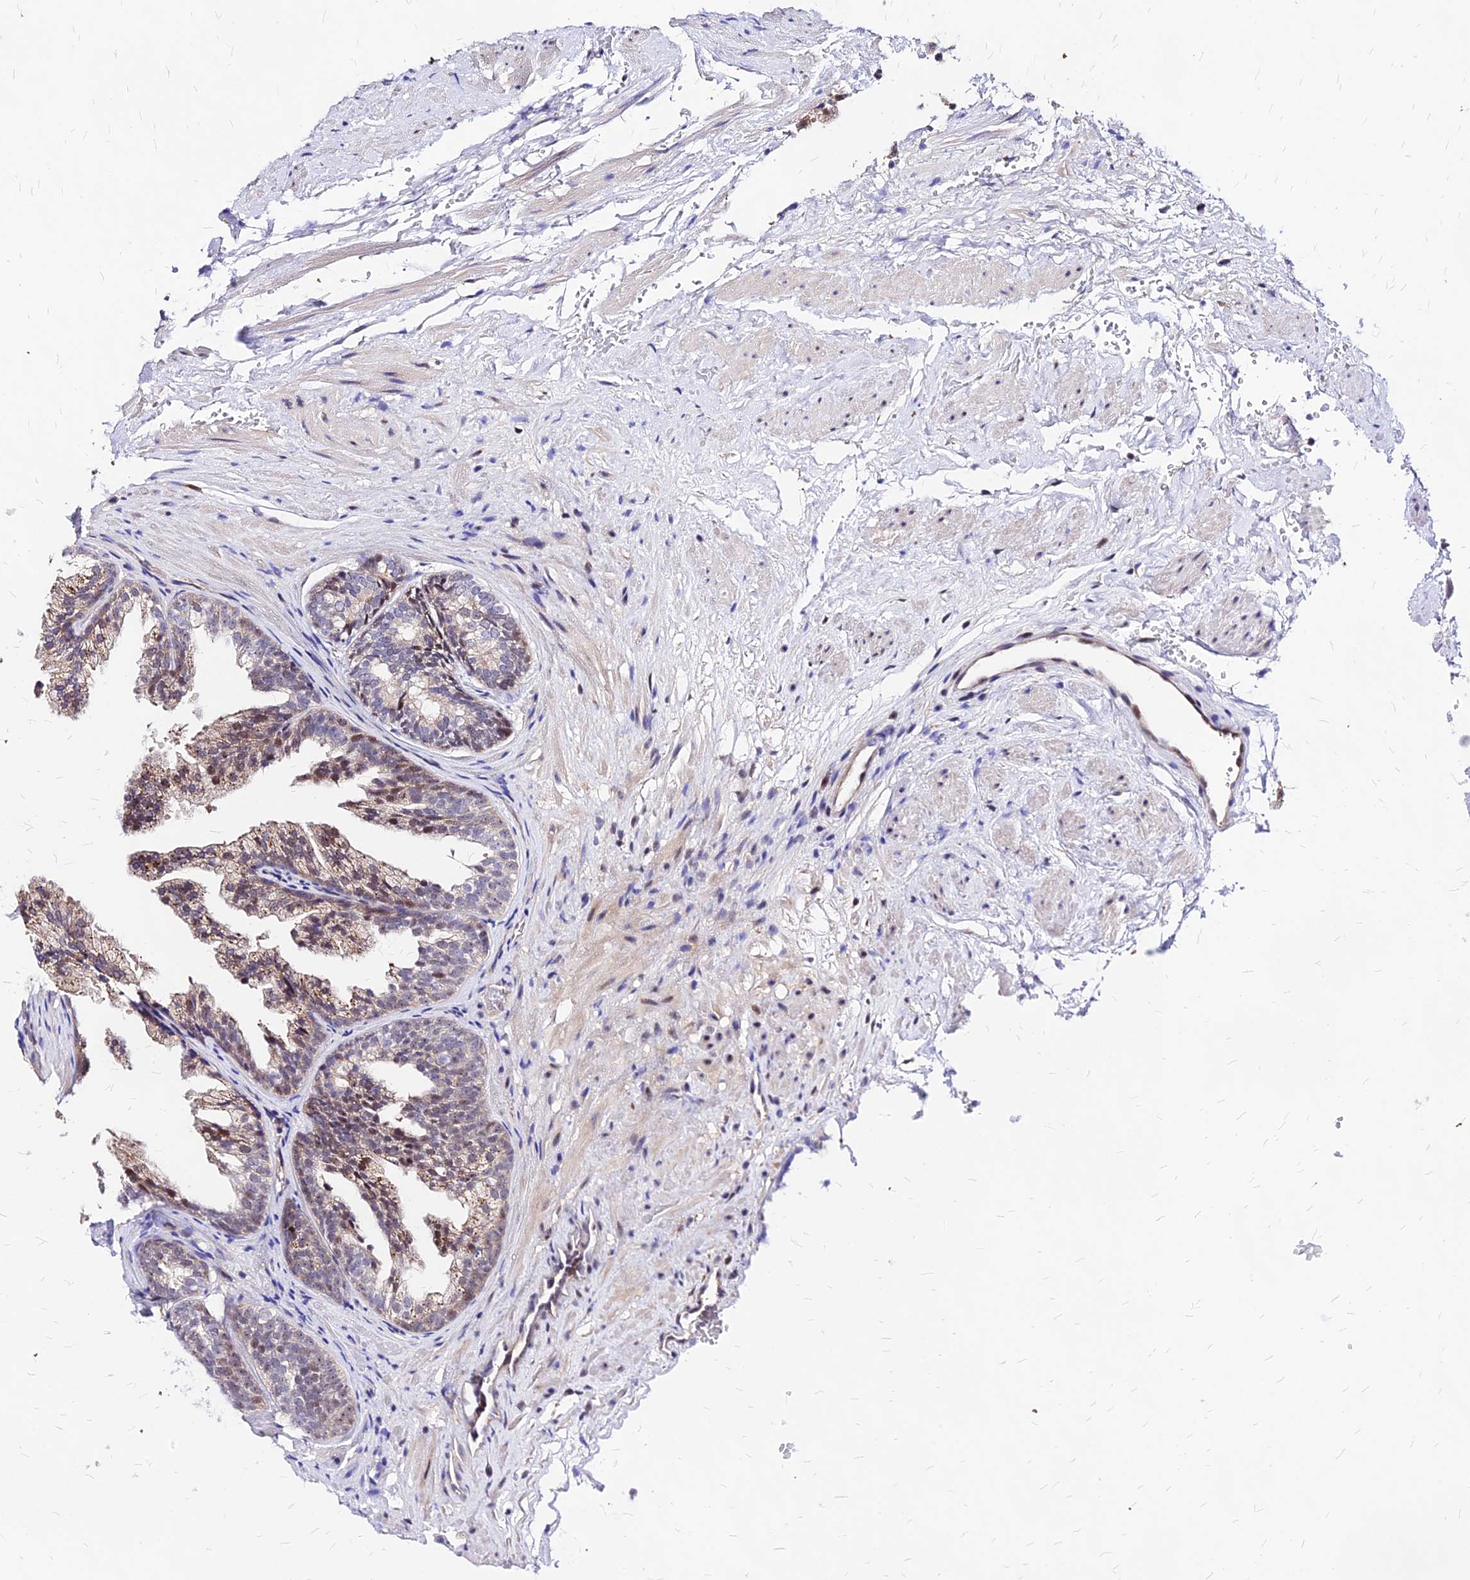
{"staining": {"intensity": "moderate", "quantity": "<25%", "location": "cytoplasmic/membranous,nuclear"}, "tissue": "prostate", "cell_type": "Glandular cells", "image_type": "normal", "snomed": [{"axis": "morphology", "description": "Normal tissue, NOS"}, {"axis": "topography", "description": "Prostate"}], "caption": "Immunohistochemistry of unremarkable human prostate displays low levels of moderate cytoplasmic/membranous,nuclear expression in approximately <25% of glandular cells. Immunohistochemistry stains the protein of interest in brown and the nuclei are stained blue.", "gene": "DDX55", "patient": {"sex": "male", "age": 76}}